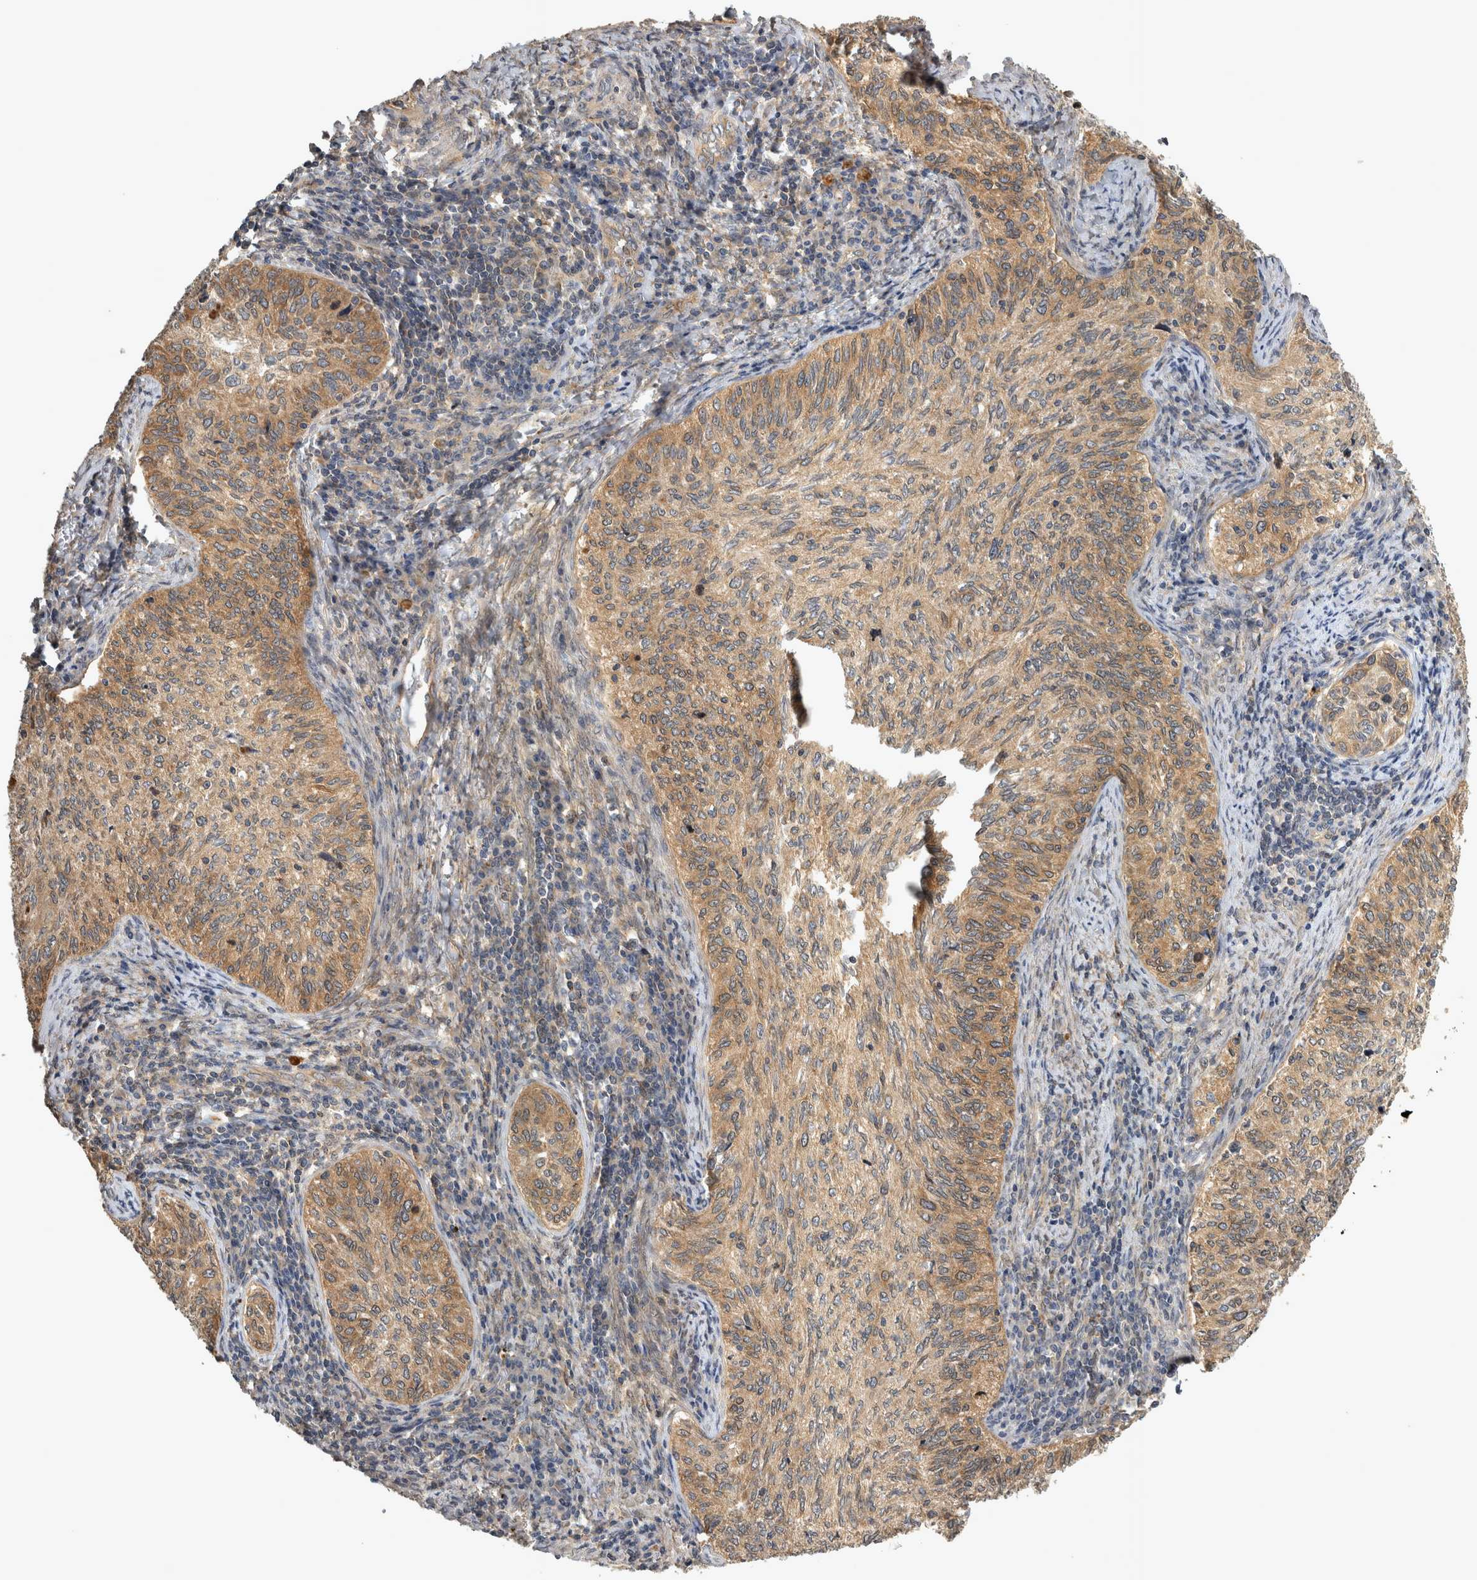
{"staining": {"intensity": "moderate", "quantity": ">75%", "location": "cytoplasmic/membranous"}, "tissue": "cervical cancer", "cell_type": "Tumor cells", "image_type": "cancer", "snomed": [{"axis": "morphology", "description": "Squamous cell carcinoma, NOS"}, {"axis": "topography", "description": "Cervix"}], "caption": "Tumor cells exhibit medium levels of moderate cytoplasmic/membranous staining in about >75% of cells in human cervical cancer (squamous cell carcinoma). The staining was performed using DAB (3,3'-diaminobenzidine) to visualize the protein expression in brown, while the nuclei were stained in blue with hematoxylin (Magnification: 20x).", "gene": "TRMT61B", "patient": {"sex": "female", "age": 30}}